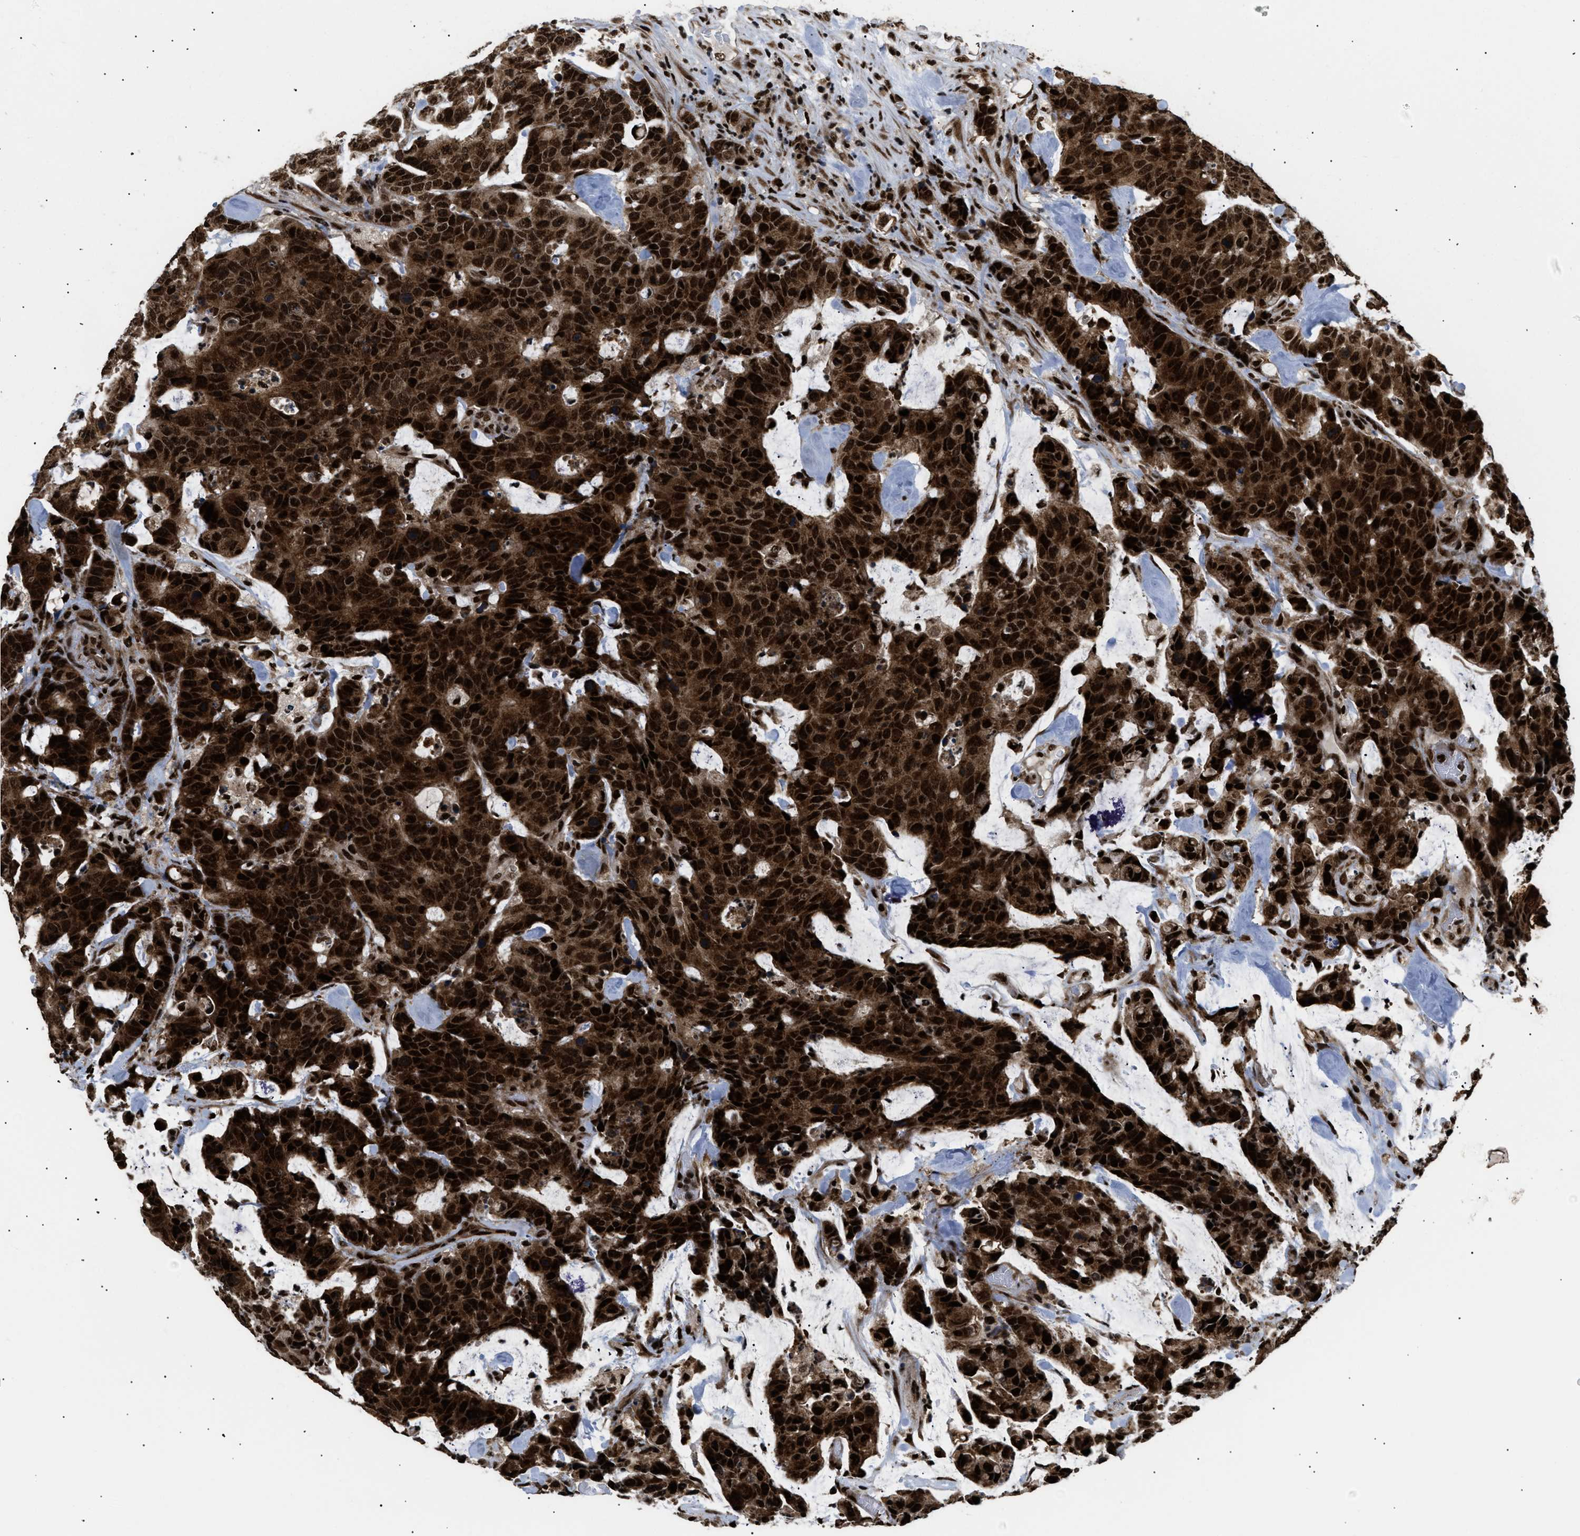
{"staining": {"intensity": "strong", "quantity": ">75%", "location": "cytoplasmic/membranous,nuclear"}, "tissue": "colorectal cancer", "cell_type": "Tumor cells", "image_type": "cancer", "snomed": [{"axis": "morphology", "description": "Adenocarcinoma, NOS"}, {"axis": "topography", "description": "Colon"}], "caption": "An immunohistochemistry (IHC) image of tumor tissue is shown. Protein staining in brown shows strong cytoplasmic/membranous and nuclear positivity in colorectal adenocarcinoma within tumor cells.", "gene": "RBM5", "patient": {"sex": "female", "age": 86}}